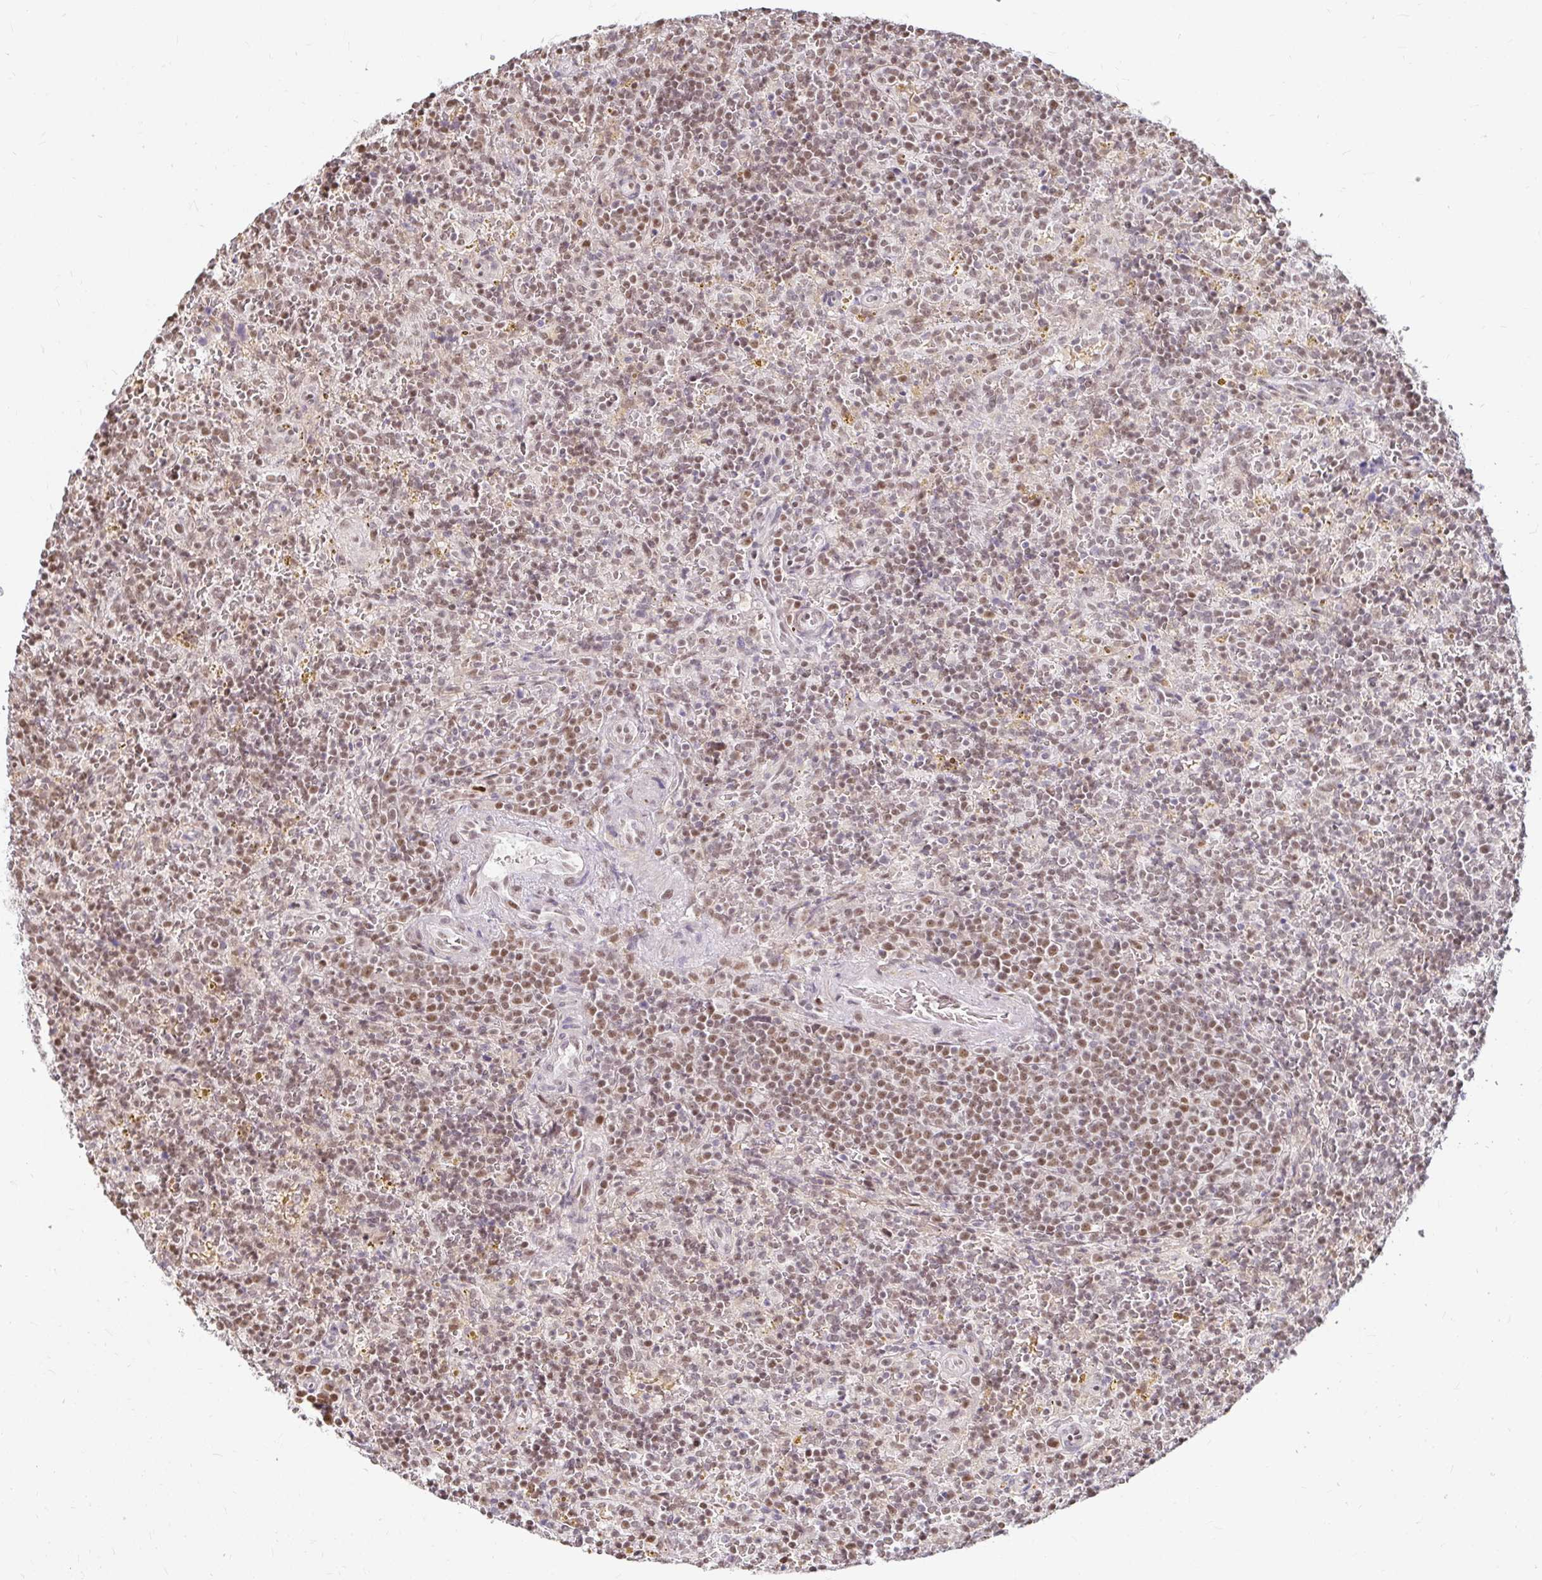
{"staining": {"intensity": "moderate", "quantity": ">75%", "location": "nuclear"}, "tissue": "lymphoma", "cell_type": "Tumor cells", "image_type": "cancer", "snomed": [{"axis": "morphology", "description": "Malignant lymphoma, non-Hodgkin's type, Low grade"}, {"axis": "topography", "description": "Spleen"}], "caption": "A brown stain labels moderate nuclear positivity of a protein in low-grade malignant lymphoma, non-Hodgkin's type tumor cells.", "gene": "HNRNPU", "patient": {"sex": "male", "age": 67}}